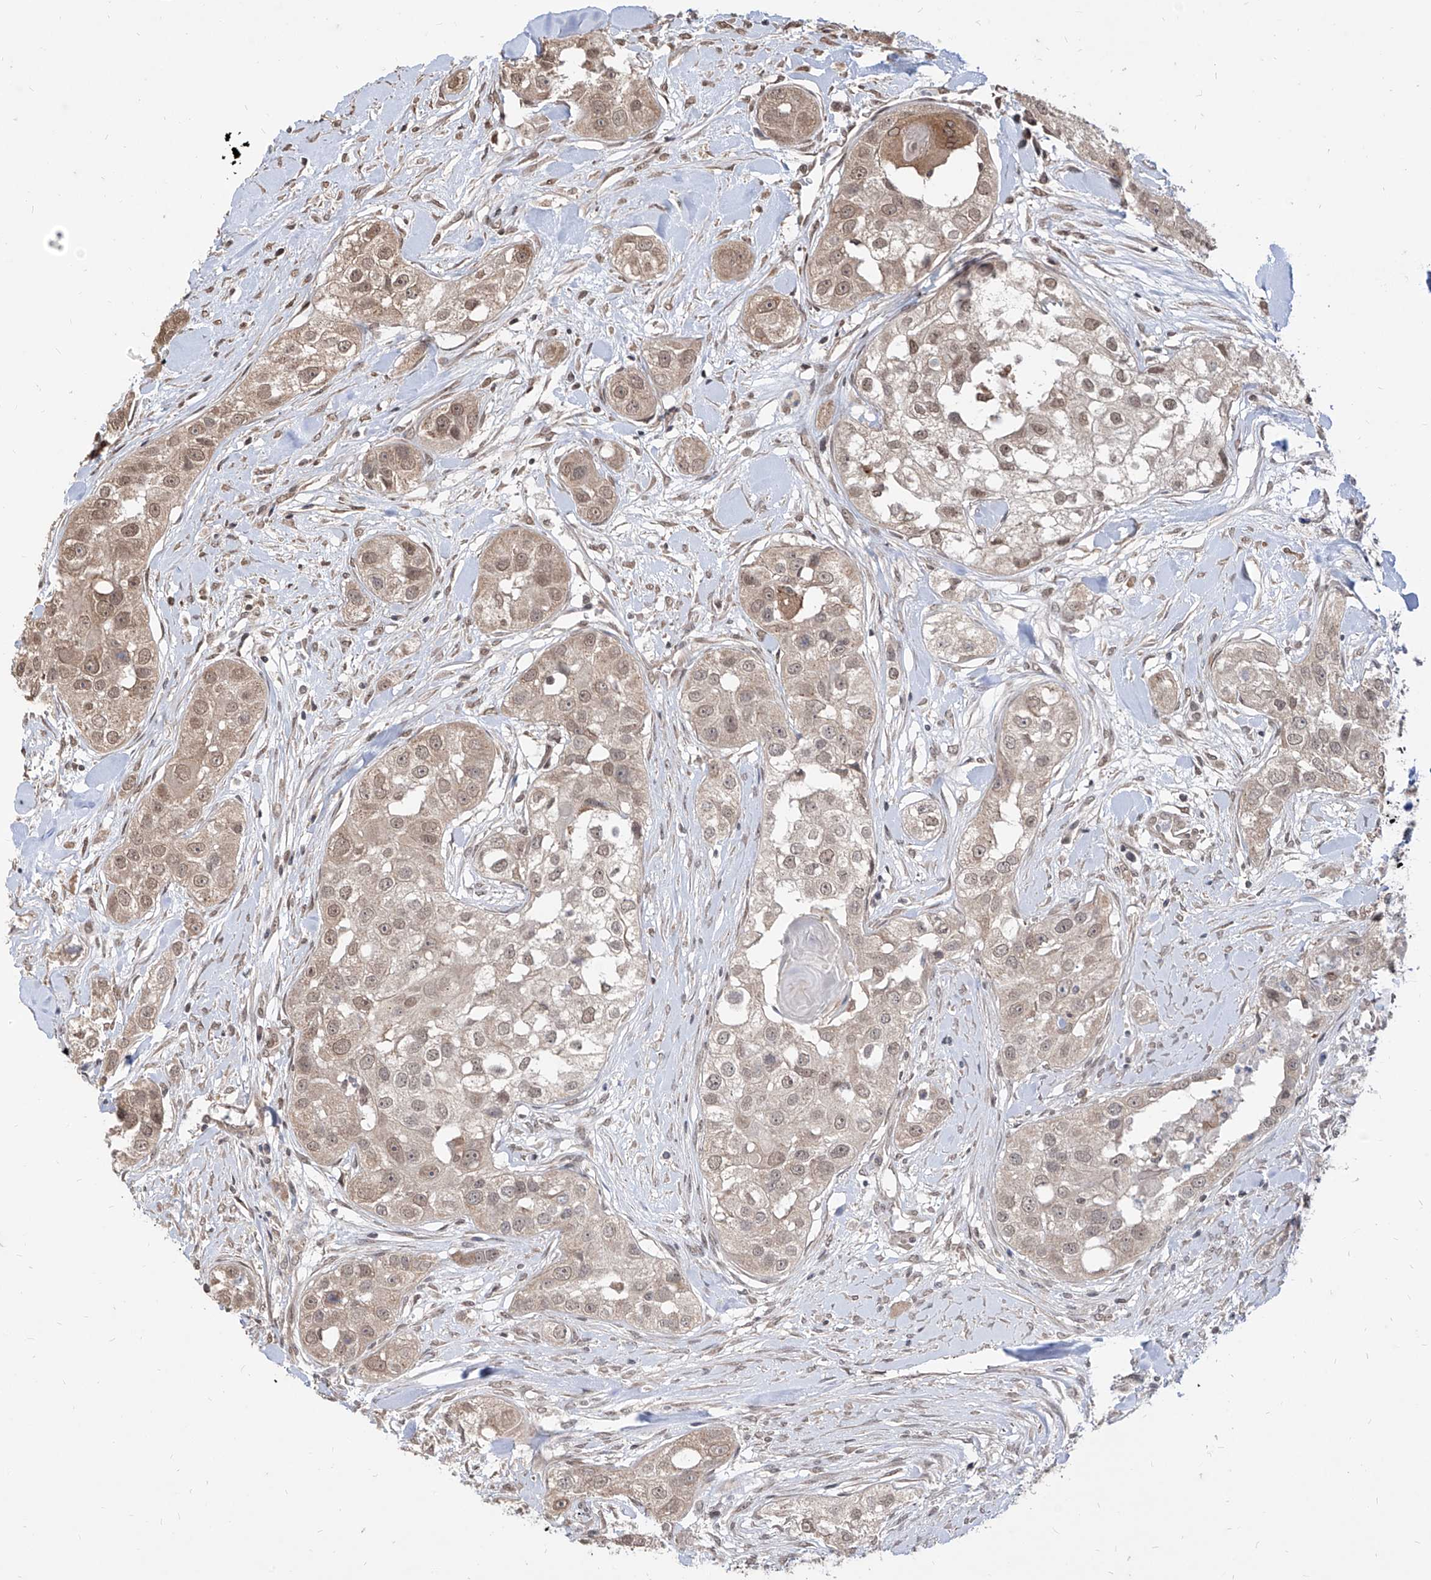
{"staining": {"intensity": "weak", "quantity": ">75%", "location": "nuclear"}, "tissue": "head and neck cancer", "cell_type": "Tumor cells", "image_type": "cancer", "snomed": [{"axis": "morphology", "description": "Normal tissue, NOS"}, {"axis": "morphology", "description": "Squamous cell carcinoma, NOS"}, {"axis": "topography", "description": "Skeletal muscle"}, {"axis": "topography", "description": "Head-Neck"}], "caption": "Tumor cells show weak nuclear positivity in approximately >75% of cells in squamous cell carcinoma (head and neck).", "gene": "C8orf82", "patient": {"sex": "male", "age": 51}}